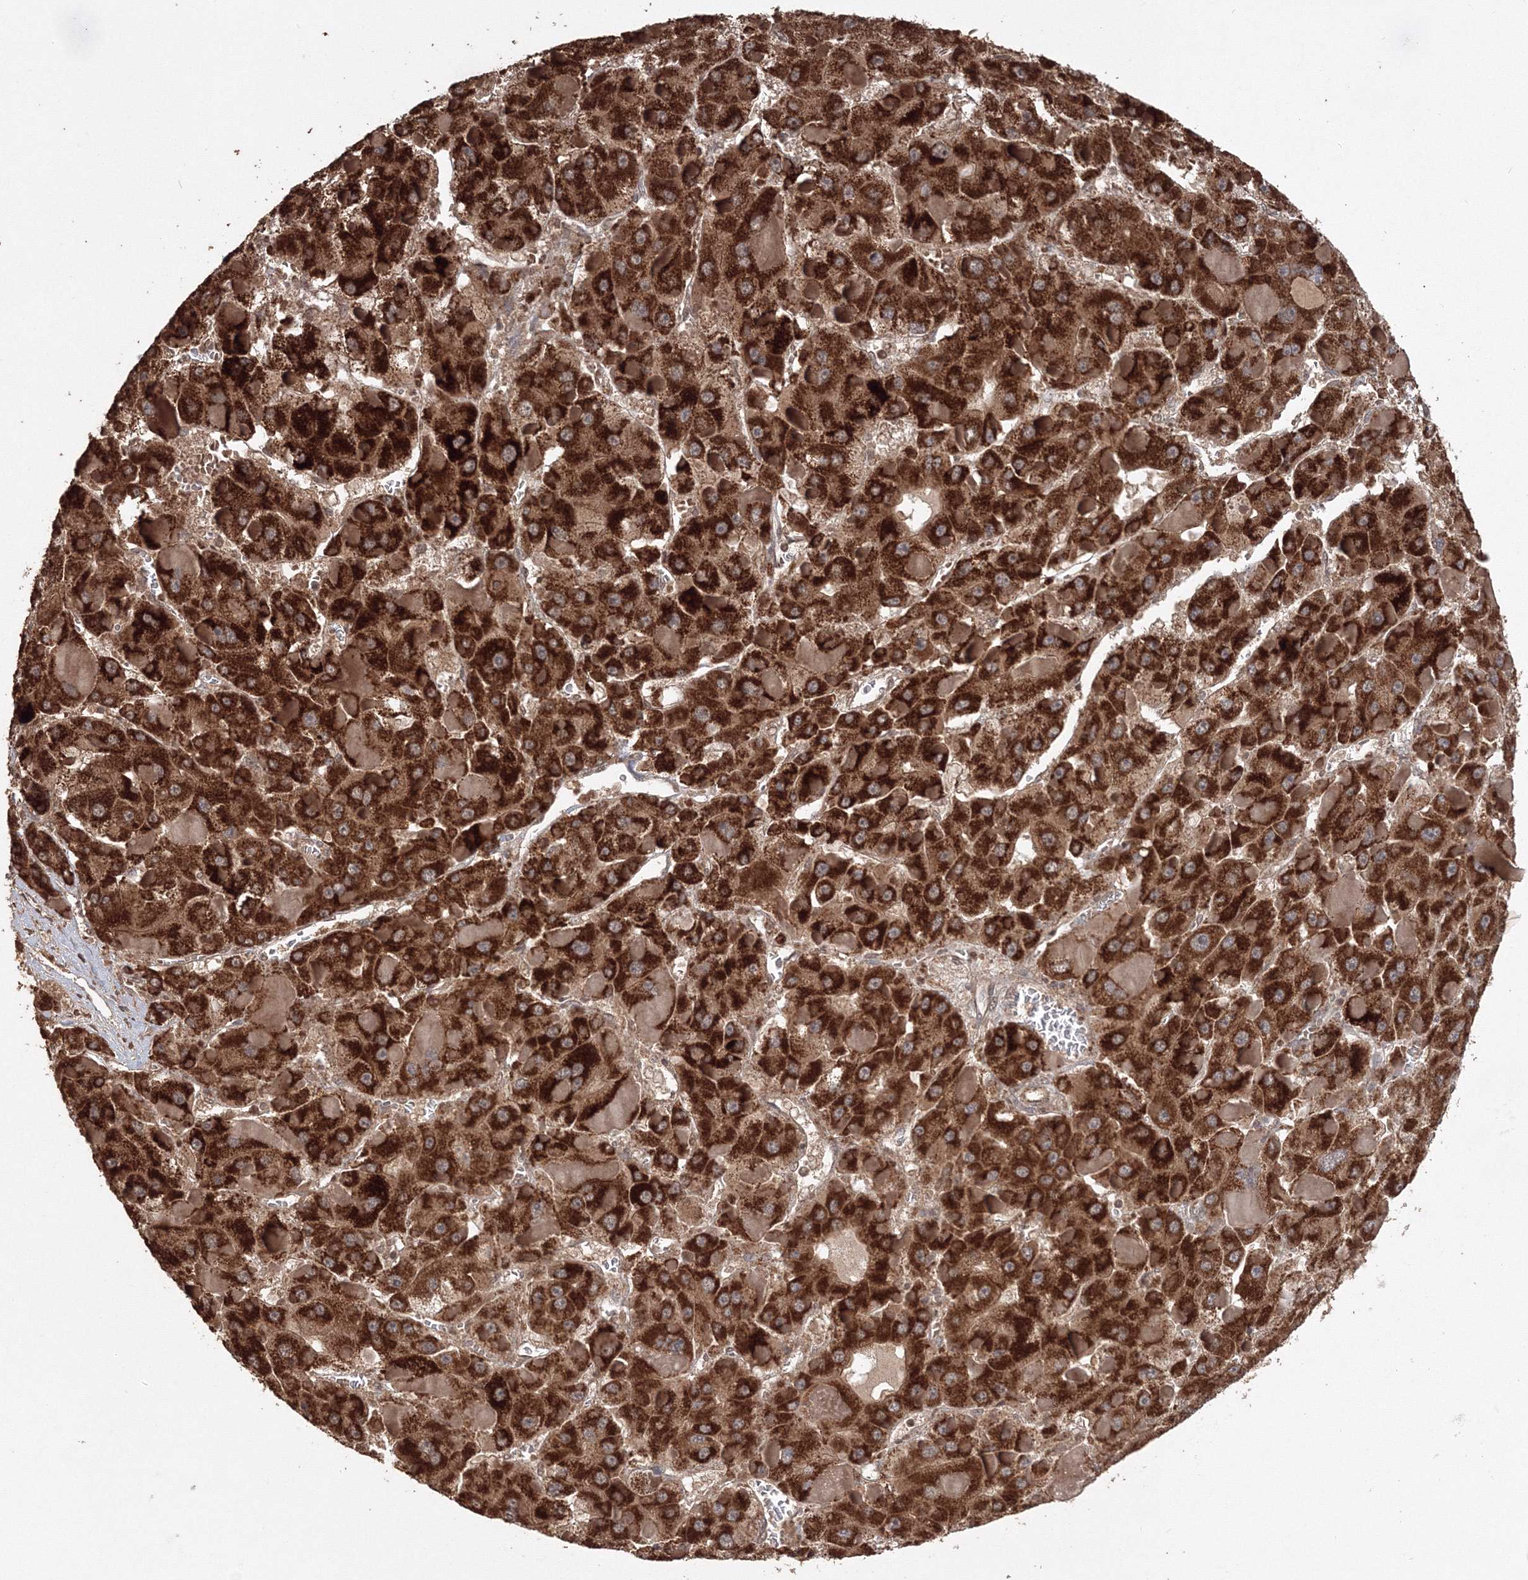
{"staining": {"intensity": "strong", "quantity": ">75%", "location": "cytoplasmic/membranous"}, "tissue": "liver cancer", "cell_type": "Tumor cells", "image_type": "cancer", "snomed": [{"axis": "morphology", "description": "Carcinoma, Hepatocellular, NOS"}, {"axis": "topography", "description": "Liver"}], "caption": "DAB (3,3'-diaminobenzidine) immunohistochemical staining of liver cancer exhibits strong cytoplasmic/membranous protein positivity in approximately >75% of tumor cells.", "gene": "CCDC122", "patient": {"sex": "female", "age": 73}}